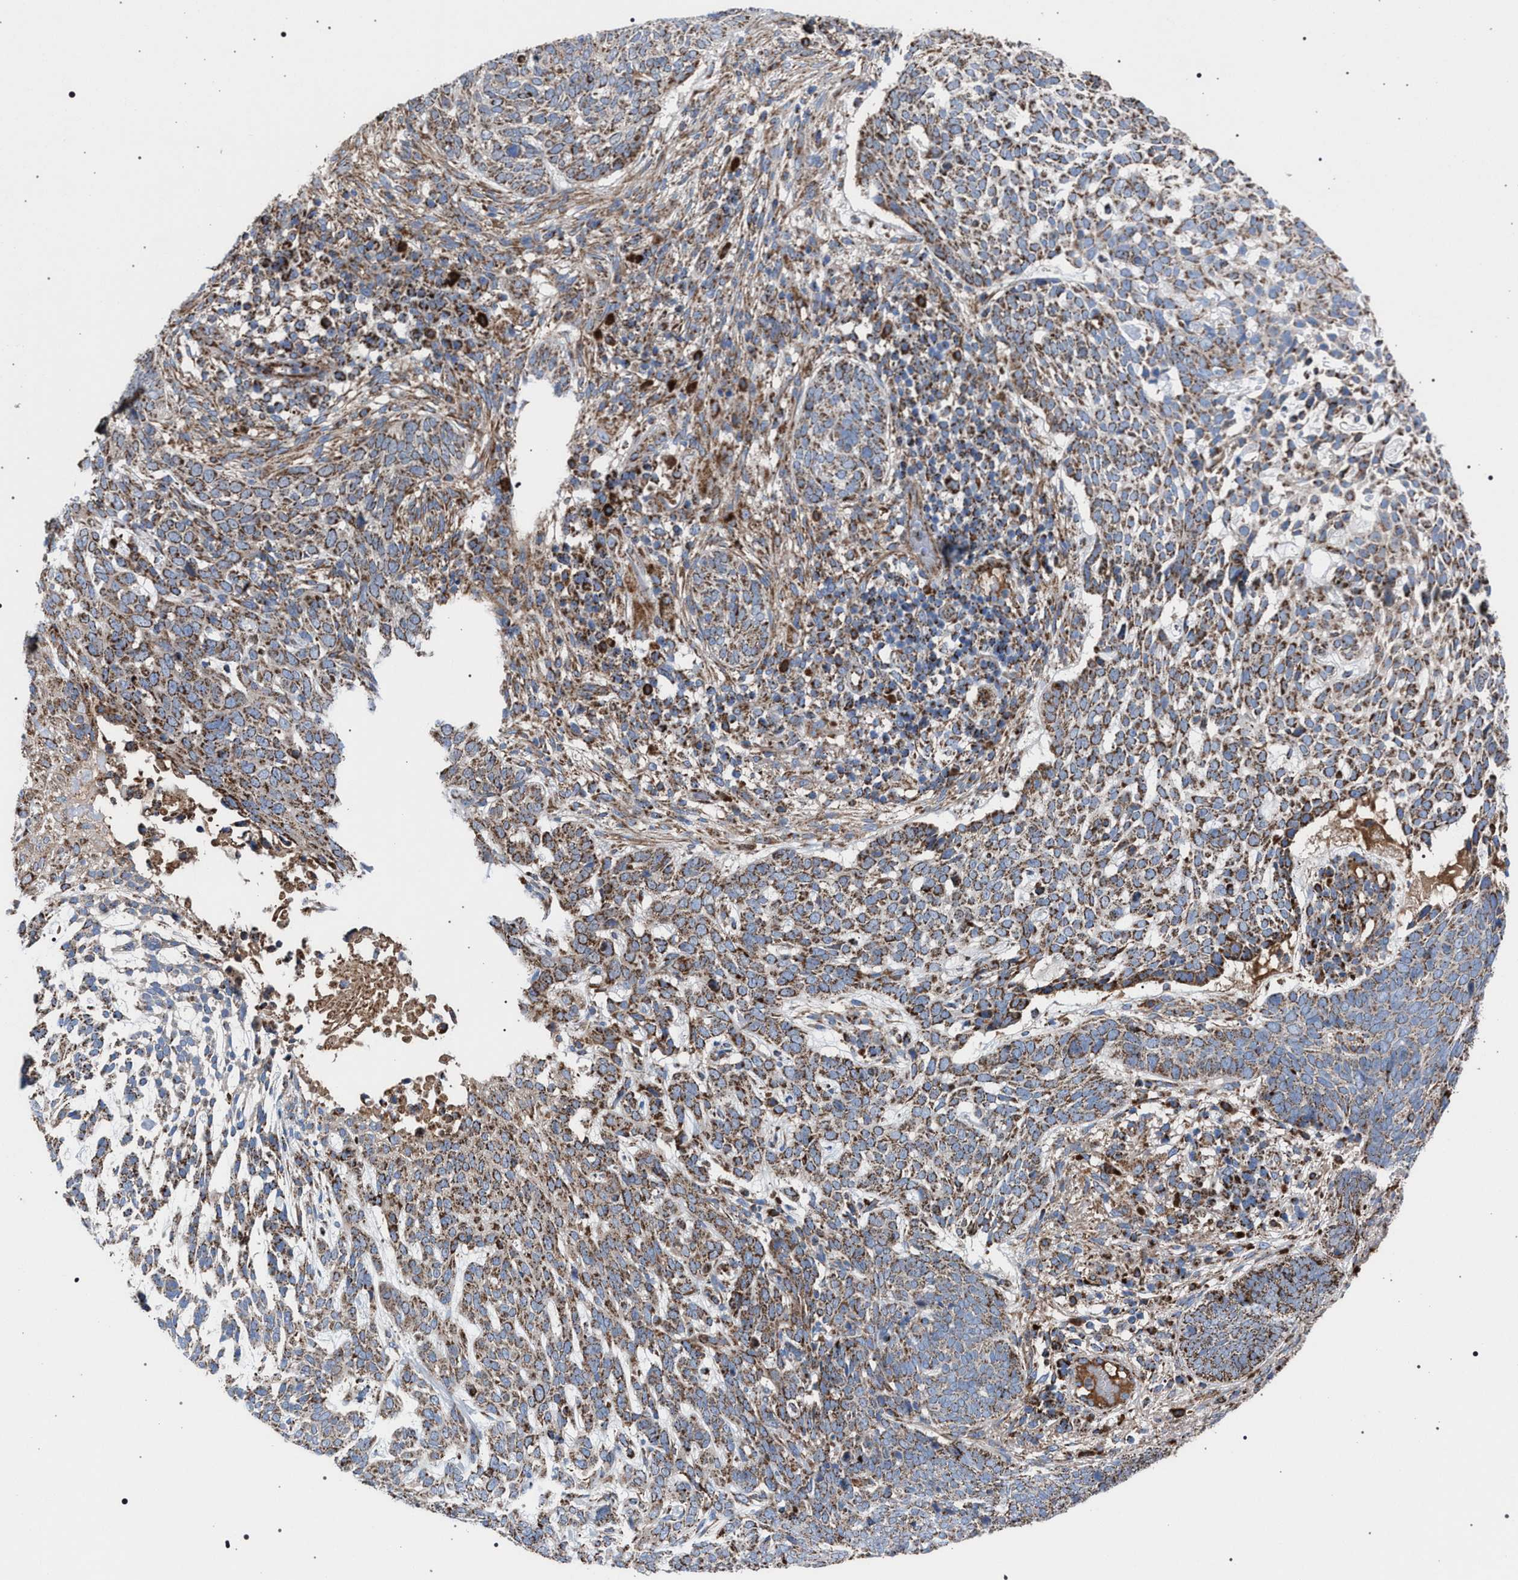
{"staining": {"intensity": "moderate", "quantity": "25%-75%", "location": "cytoplasmic/membranous"}, "tissue": "skin cancer", "cell_type": "Tumor cells", "image_type": "cancer", "snomed": [{"axis": "morphology", "description": "Basal cell carcinoma"}, {"axis": "topography", "description": "Skin"}], "caption": "About 25%-75% of tumor cells in human skin cancer (basal cell carcinoma) show moderate cytoplasmic/membranous protein expression as visualized by brown immunohistochemical staining.", "gene": "VPS13A", "patient": {"sex": "female", "age": 64}}